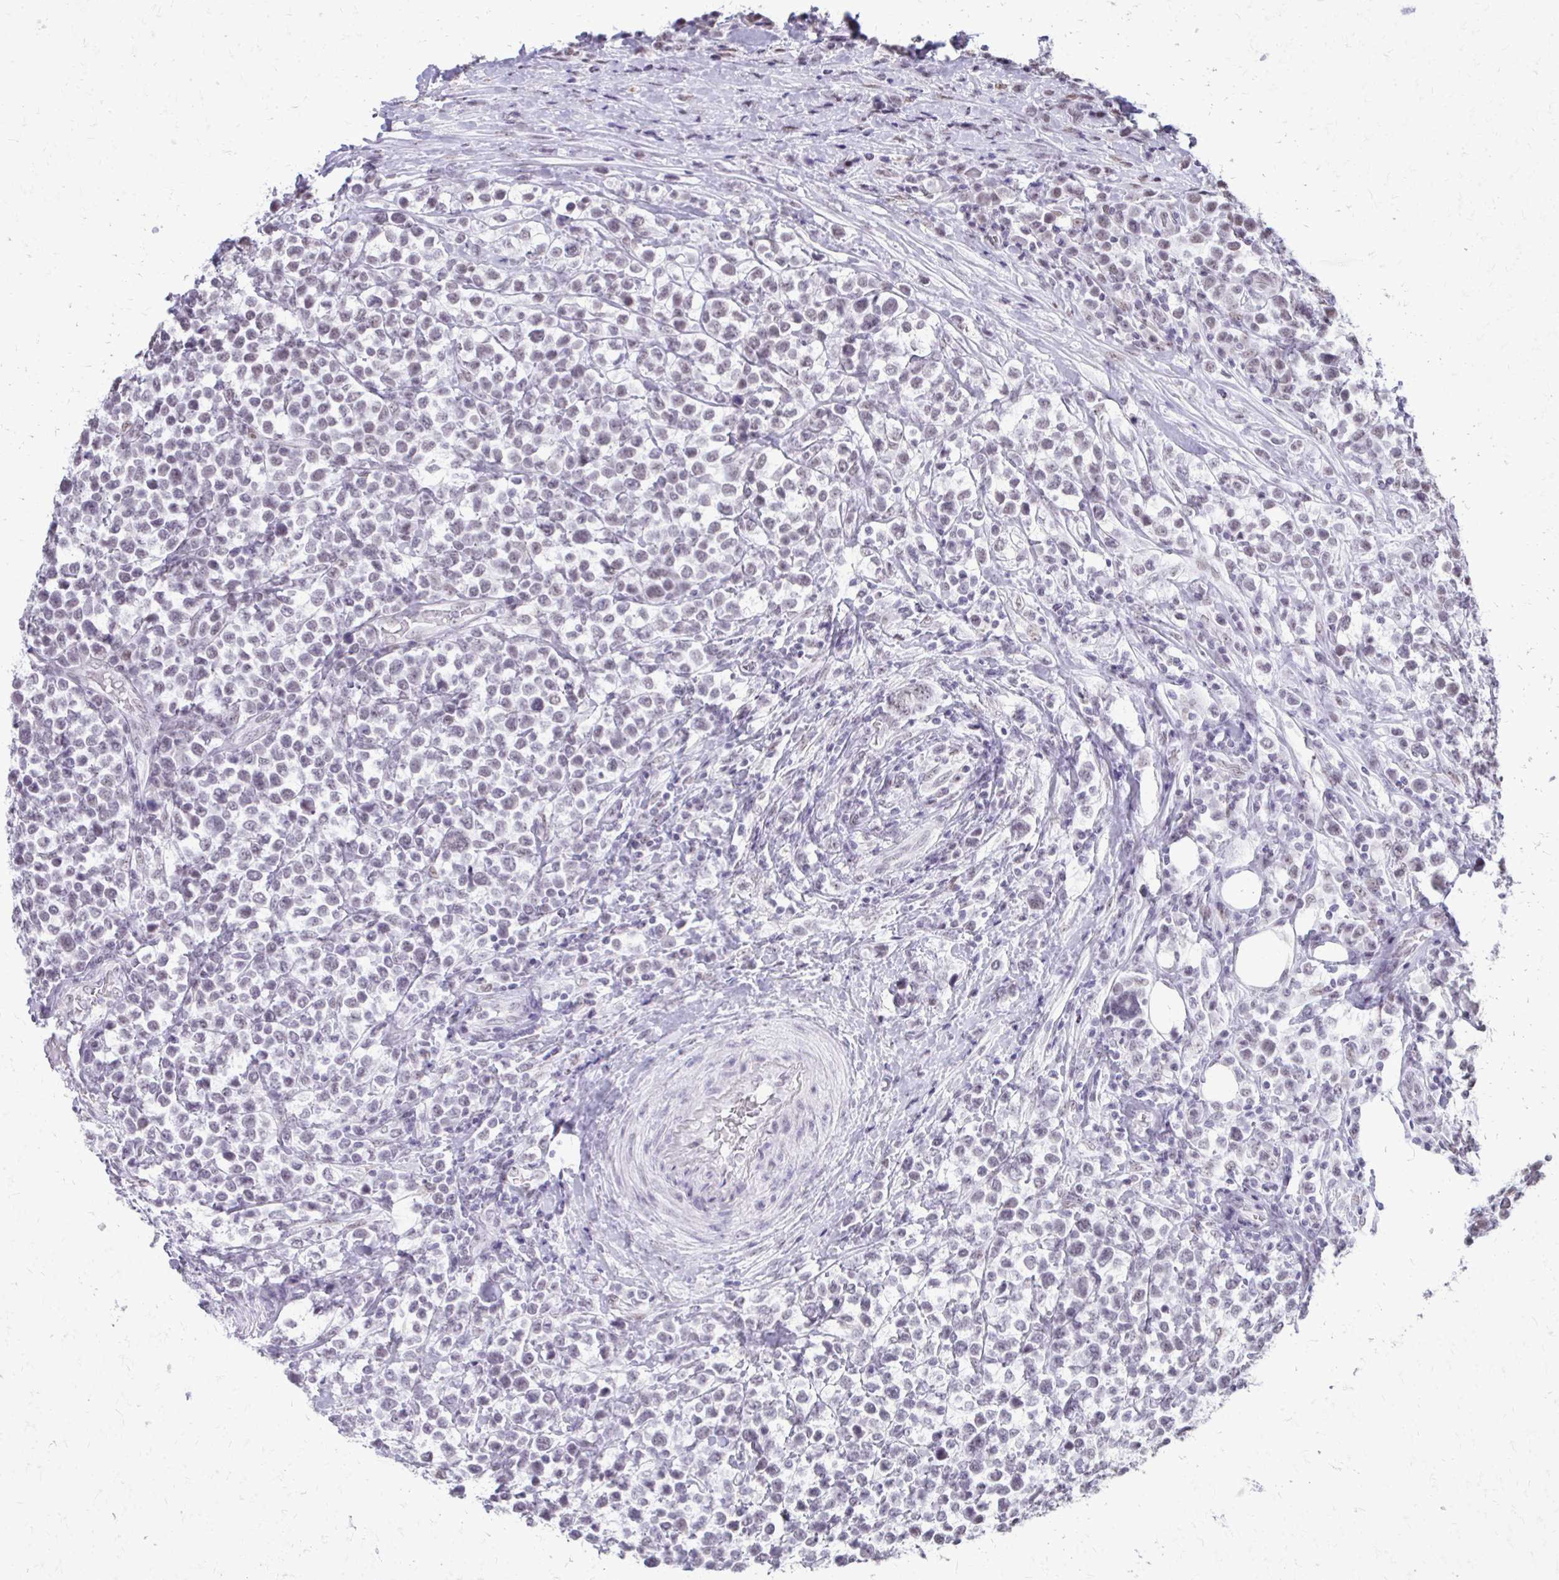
{"staining": {"intensity": "negative", "quantity": "none", "location": "none"}, "tissue": "lymphoma", "cell_type": "Tumor cells", "image_type": "cancer", "snomed": [{"axis": "morphology", "description": "Malignant lymphoma, non-Hodgkin's type, High grade"}, {"axis": "topography", "description": "Soft tissue"}], "caption": "IHC micrograph of human malignant lymphoma, non-Hodgkin's type (high-grade) stained for a protein (brown), which shows no positivity in tumor cells.", "gene": "SS18", "patient": {"sex": "female", "age": 56}}